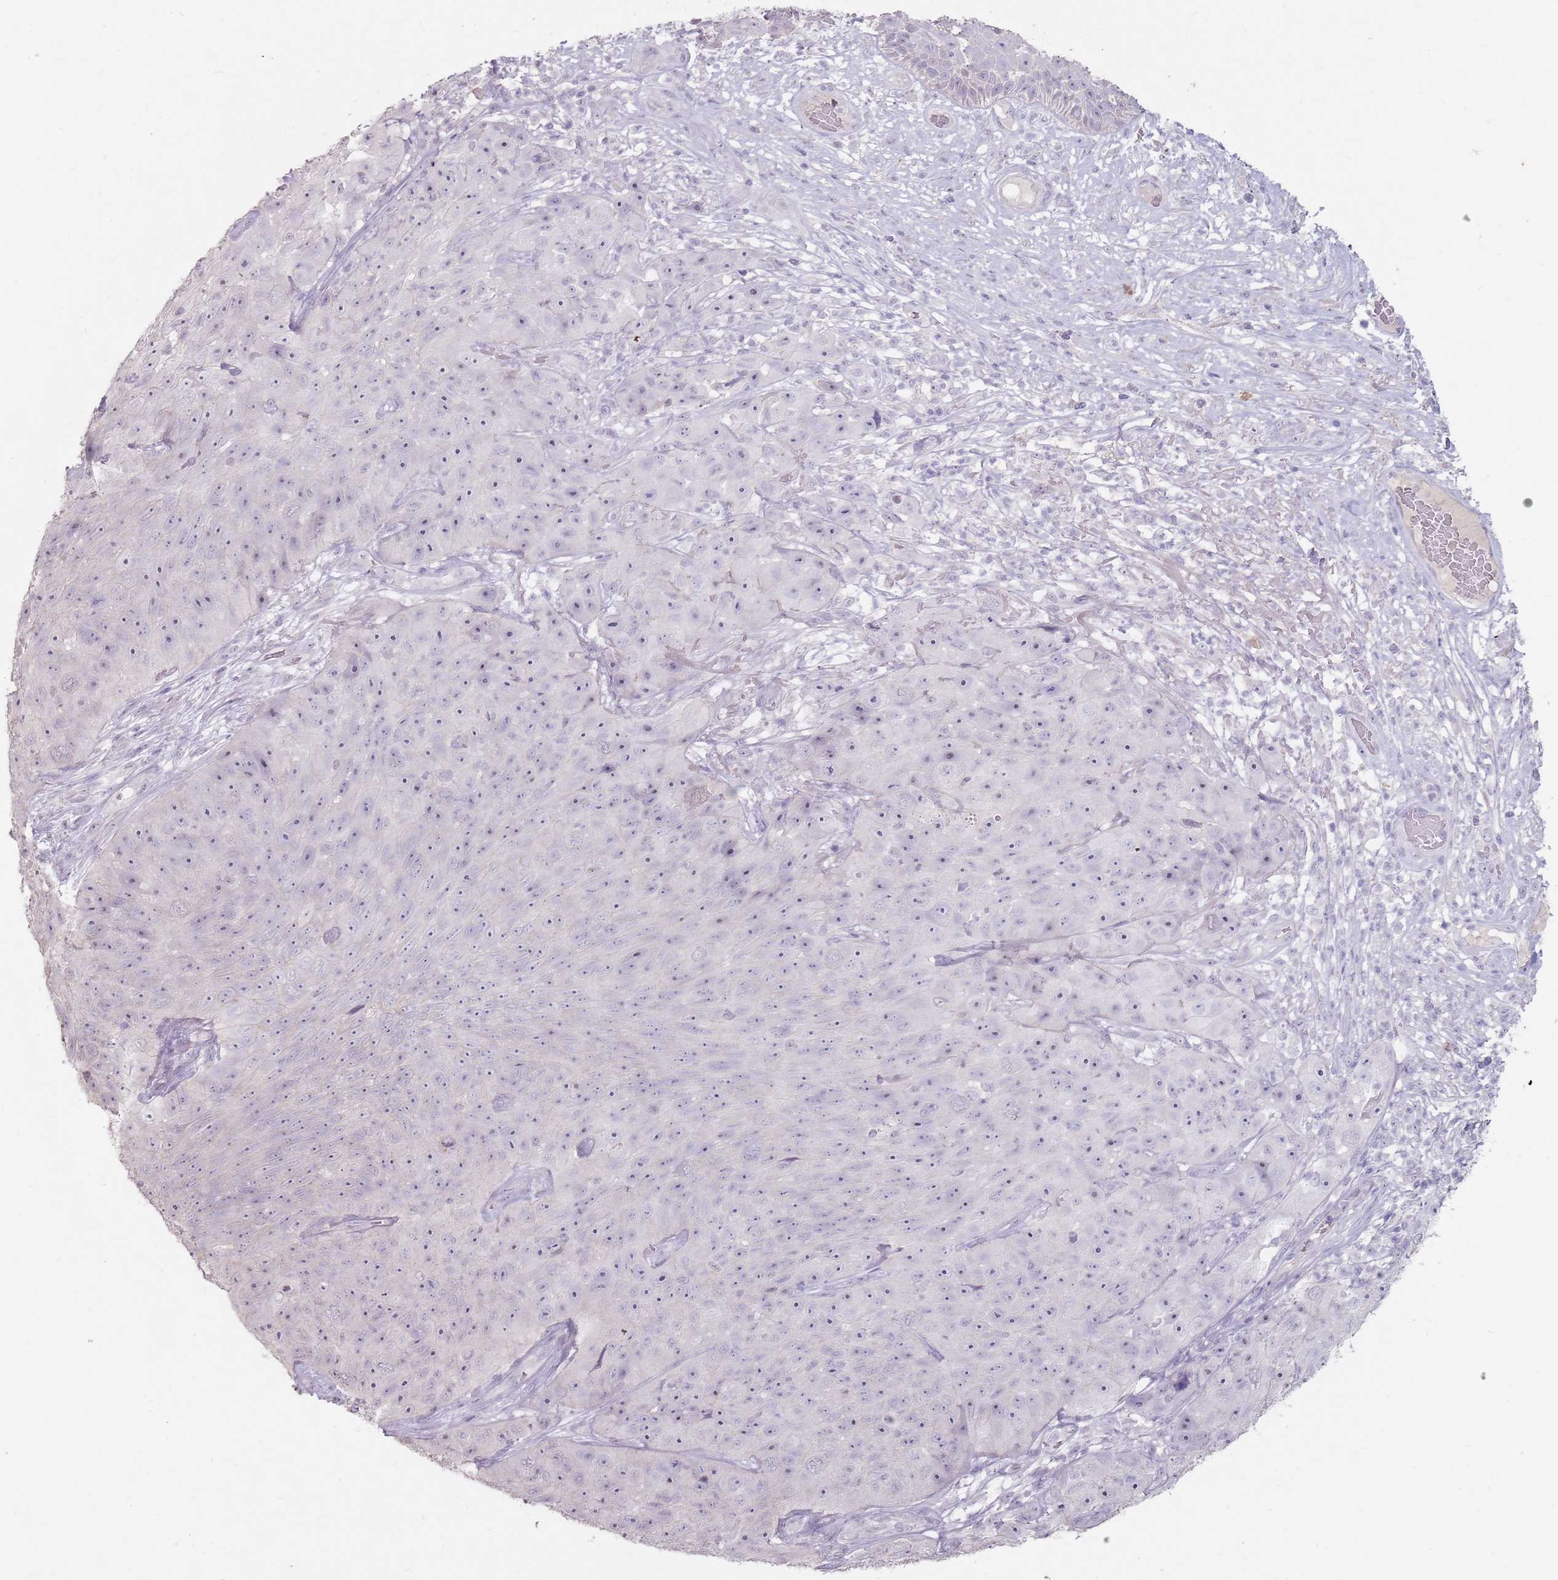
{"staining": {"intensity": "negative", "quantity": "none", "location": "none"}, "tissue": "skin cancer", "cell_type": "Tumor cells", "image_type": "cancer", "snomed": [{"axis": "morphology", "description": "Squamous cell carcinoma, NOS"}, {"axis": "topography", "description": "Skin"}], "caption": "DAB immunohistochemical staining of human skin cancer exhibits no significant staining in tumor cells. (DAB immunohistochemistry, high magnification).", "gene": "STYK1", "patient": {"sex": "female", "age": 87}}